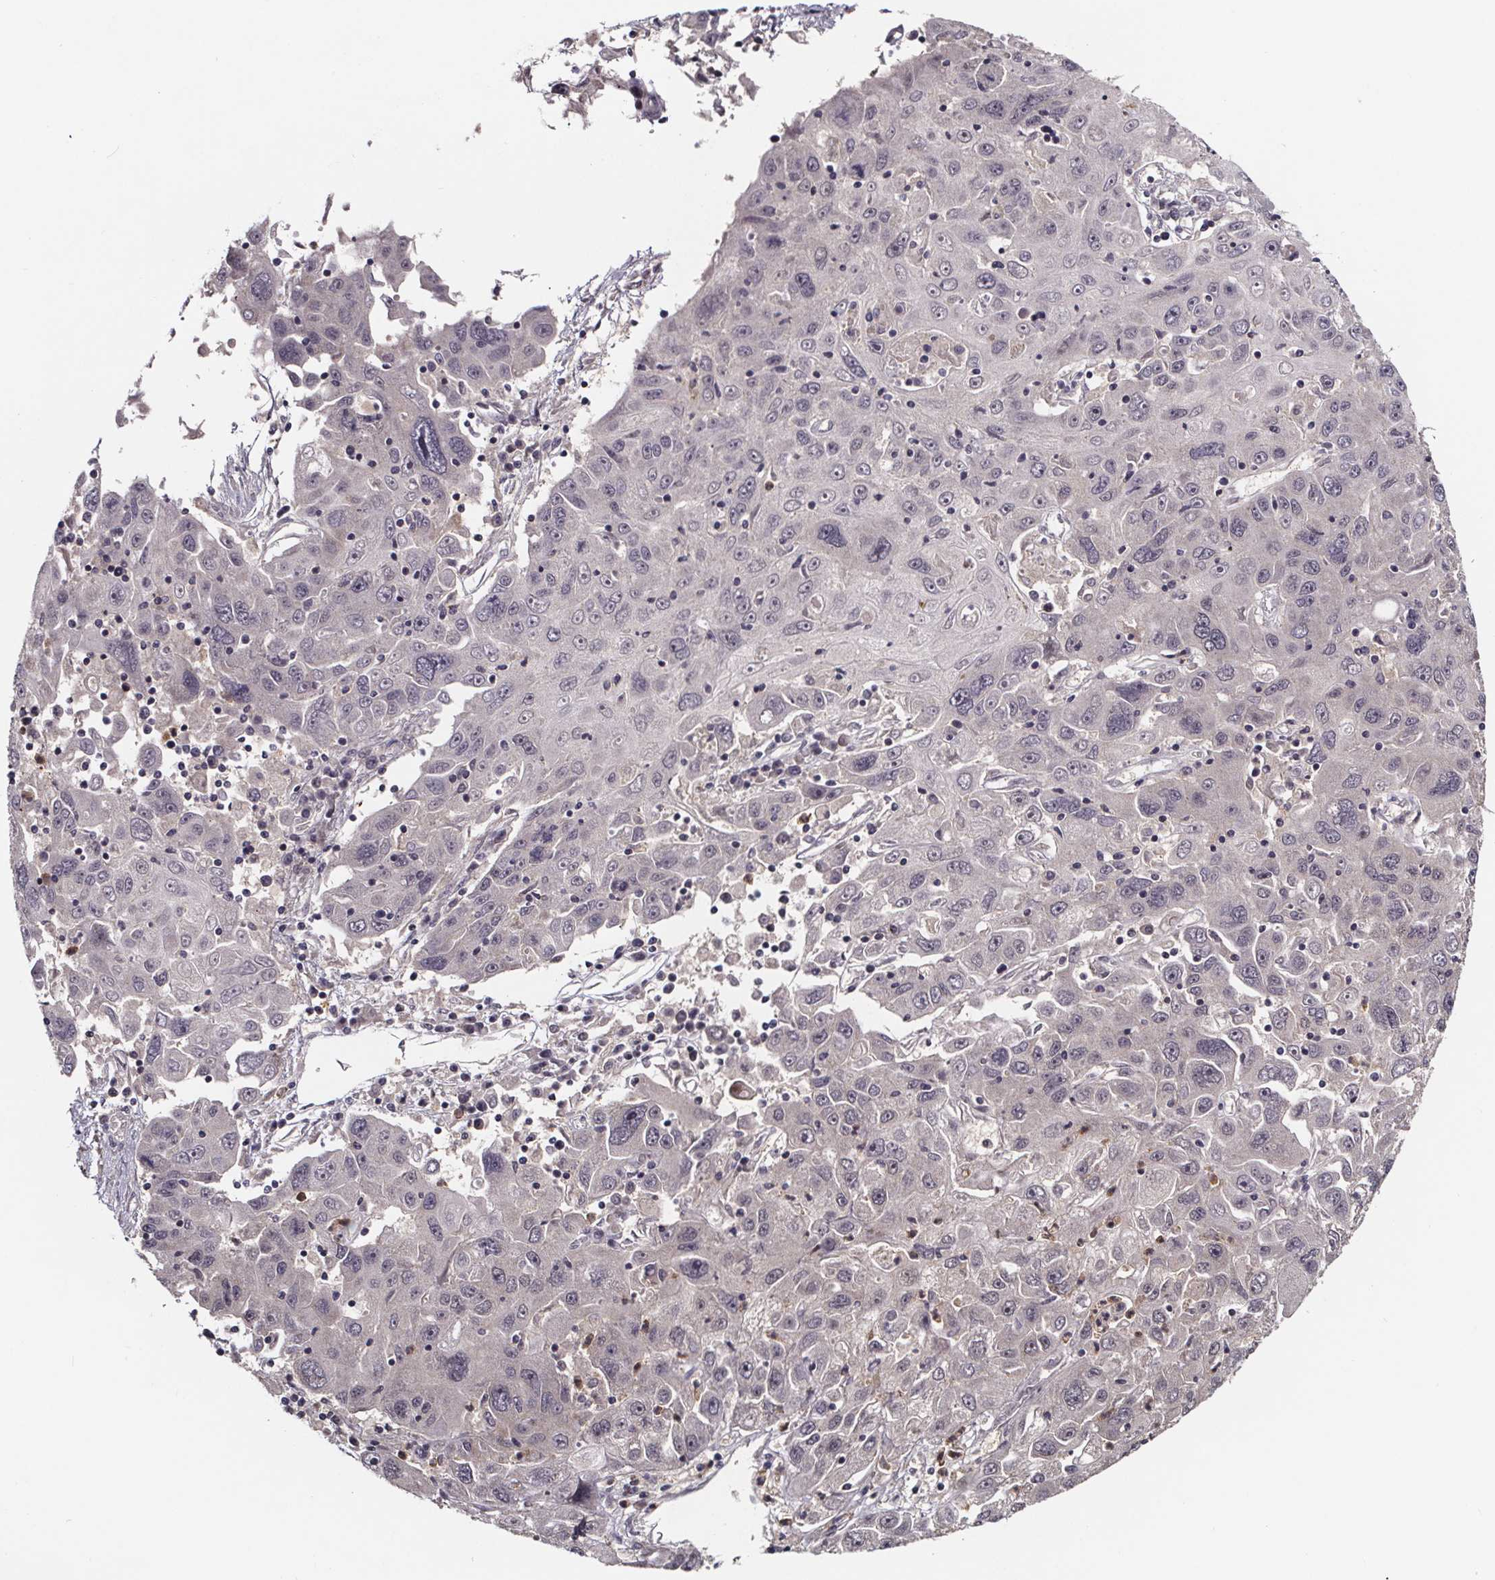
{"staining": {"intensity": "negative", "quantity": "none", "location": "none"}, "tissue": "stomach cancer", "cell_type": "Tumor cells", "image_type": "cancer", "snomed": [{"axis": "morphology", "description": "Adenocarcinoma, NOS"}, {"axis": "topography", "description": "Stomach"}], "caption": "Stomach cancer was stained to show a protein in brown. There is no significant expression in tumor cells.", "gene": "SMIM1", "patient": {"sex": "male", "age": 56}}